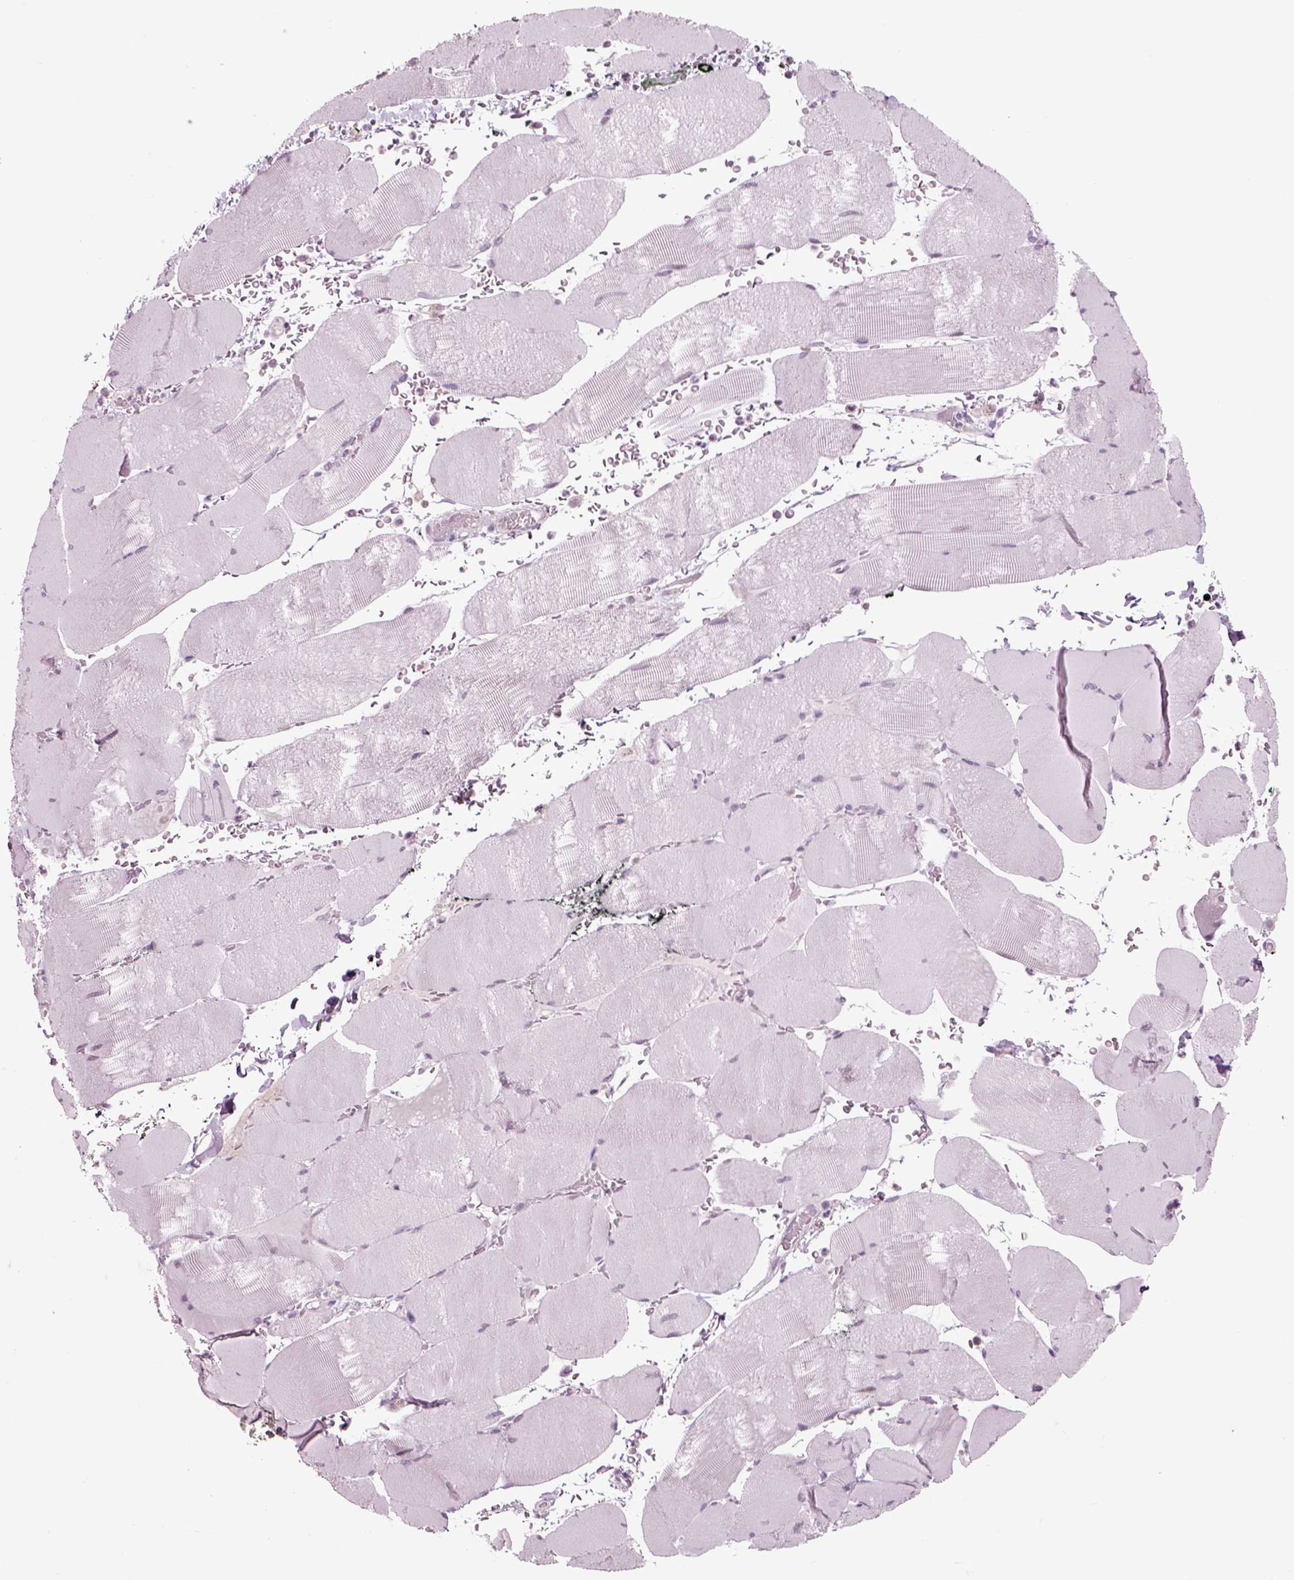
{"staining": {"intensity": "negative", "quantity": "none", "location": "none"}, "tissue": "skeletal muscle", "cell_type": "Myocytes", "image_type": "normal", "snomed": [{"axis": "morphology", "description": "Normal tissue, NOS"}, {"axis": "topography", "description": "Skeletal muscle"}], "caption": "A high-resolution image shows immunohistochemistry (IHC) staining of unremarkable skeletal muscle, which demonstrates no significant positivity in myocytes. (DAB (3,3'-diaminobenzidine) IHC with hematoxylin counter stain).", "gene": "CHGB", "patient": {"sex": "male", "age": 56}}